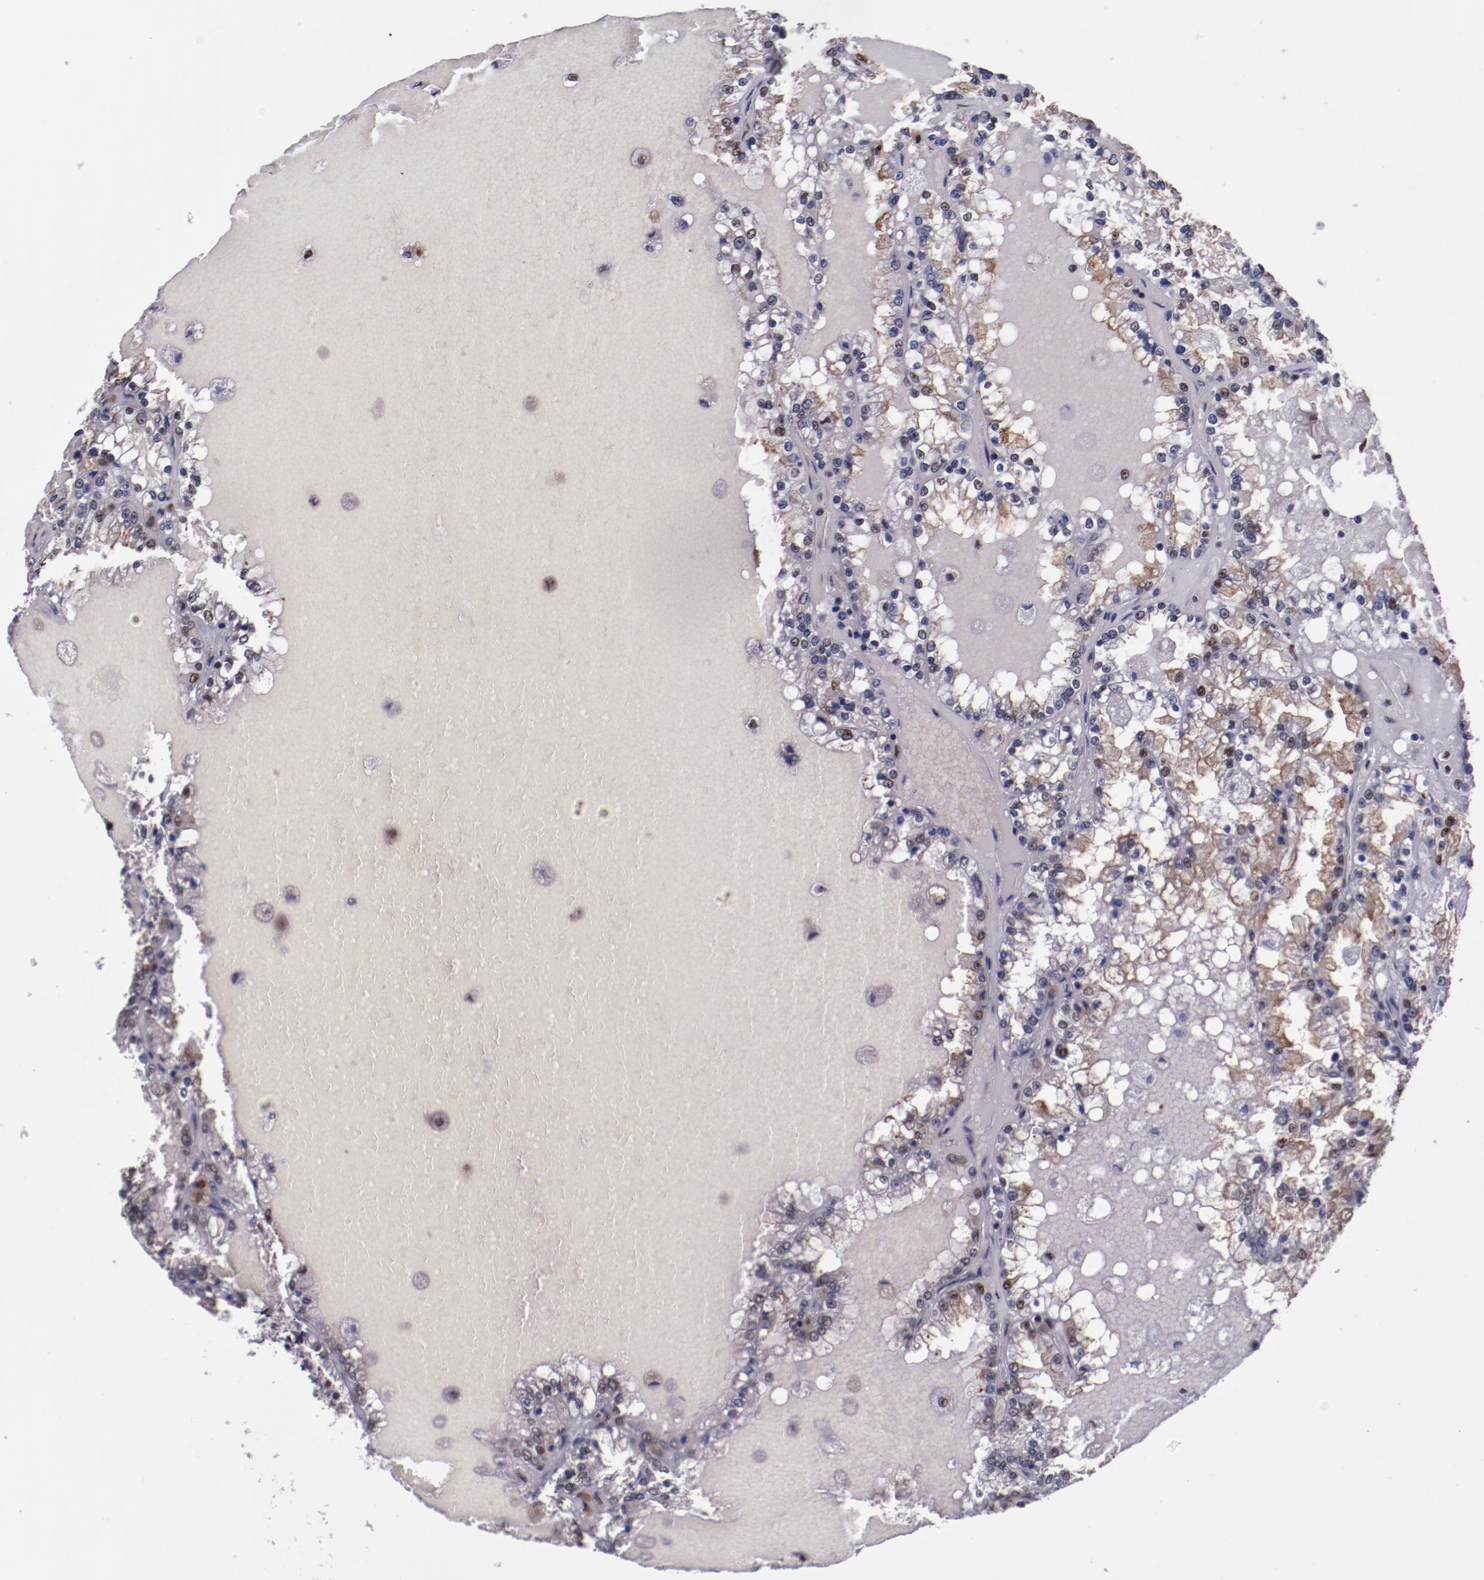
{"staining": {"intensity": "moderate", "quantity": "25%-75%", "location": "cytoplasmic/membranous,nuclear"}, "tissue": "renal cancer", "cell_type": "Tumor cells", "image_type": "cancer", "snomed": [{"axis": "morphology", "description": "Adenocarcinoma, NOS"}, {"axis": "topography", "description": "Kidney"}], "caption": "Human renal cancer (adenocarcinoma) stained for a protein (brown) exhibits moderate cytoplasmic/membranous and nuclear positive expression in about 25%-75% of tumor cells.", "gene": "PPP4R3A", "patient": {"sex": "female", "age": 56}}